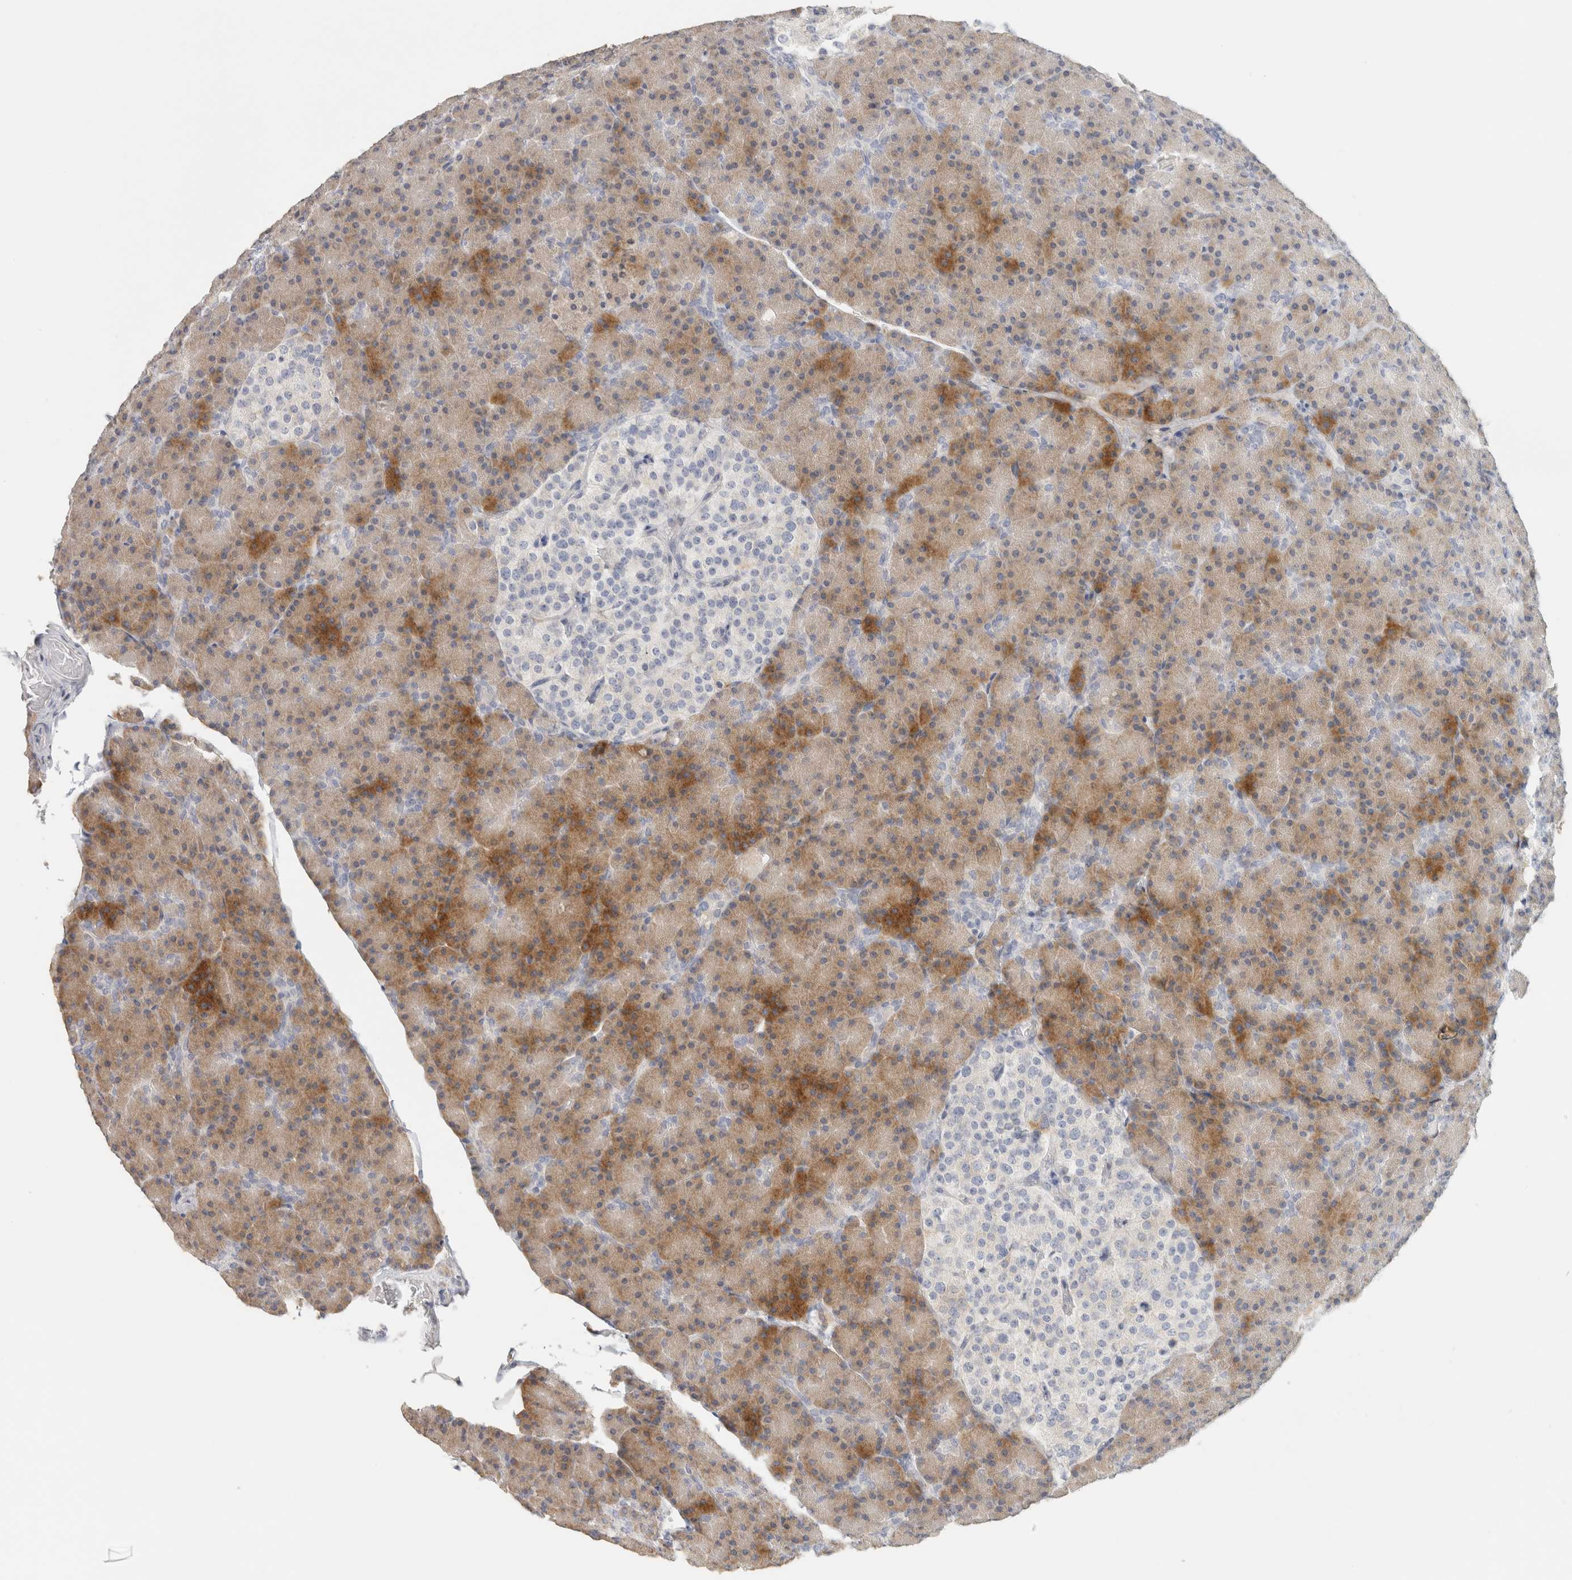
{"staining": {"intensity": "moderate", "quantity": "<25%", "location": "cytoplasmic/membranous"}, "tissue": "pancreas", "cell_type": "Exocrine glandular cells", "image_type": "normal", "snomed": [{"axis": "morphology", "description": "Normal tissue, NOS"}, {"axis": "topography", "description": "Pancreas"}], "caption": "Immunohistochemical staining of normal human pancreas reveals low levels of moderate cytoplasmic/membranous expression in approximately <25% of exocrine glandular cells. The staining is performed using DAB brown chromogen to label protein expression. The nuclei are counter-stained blue using hematoxylin.", "gene": "NEFM", "patient": {"sex": "female", "age": 43}}